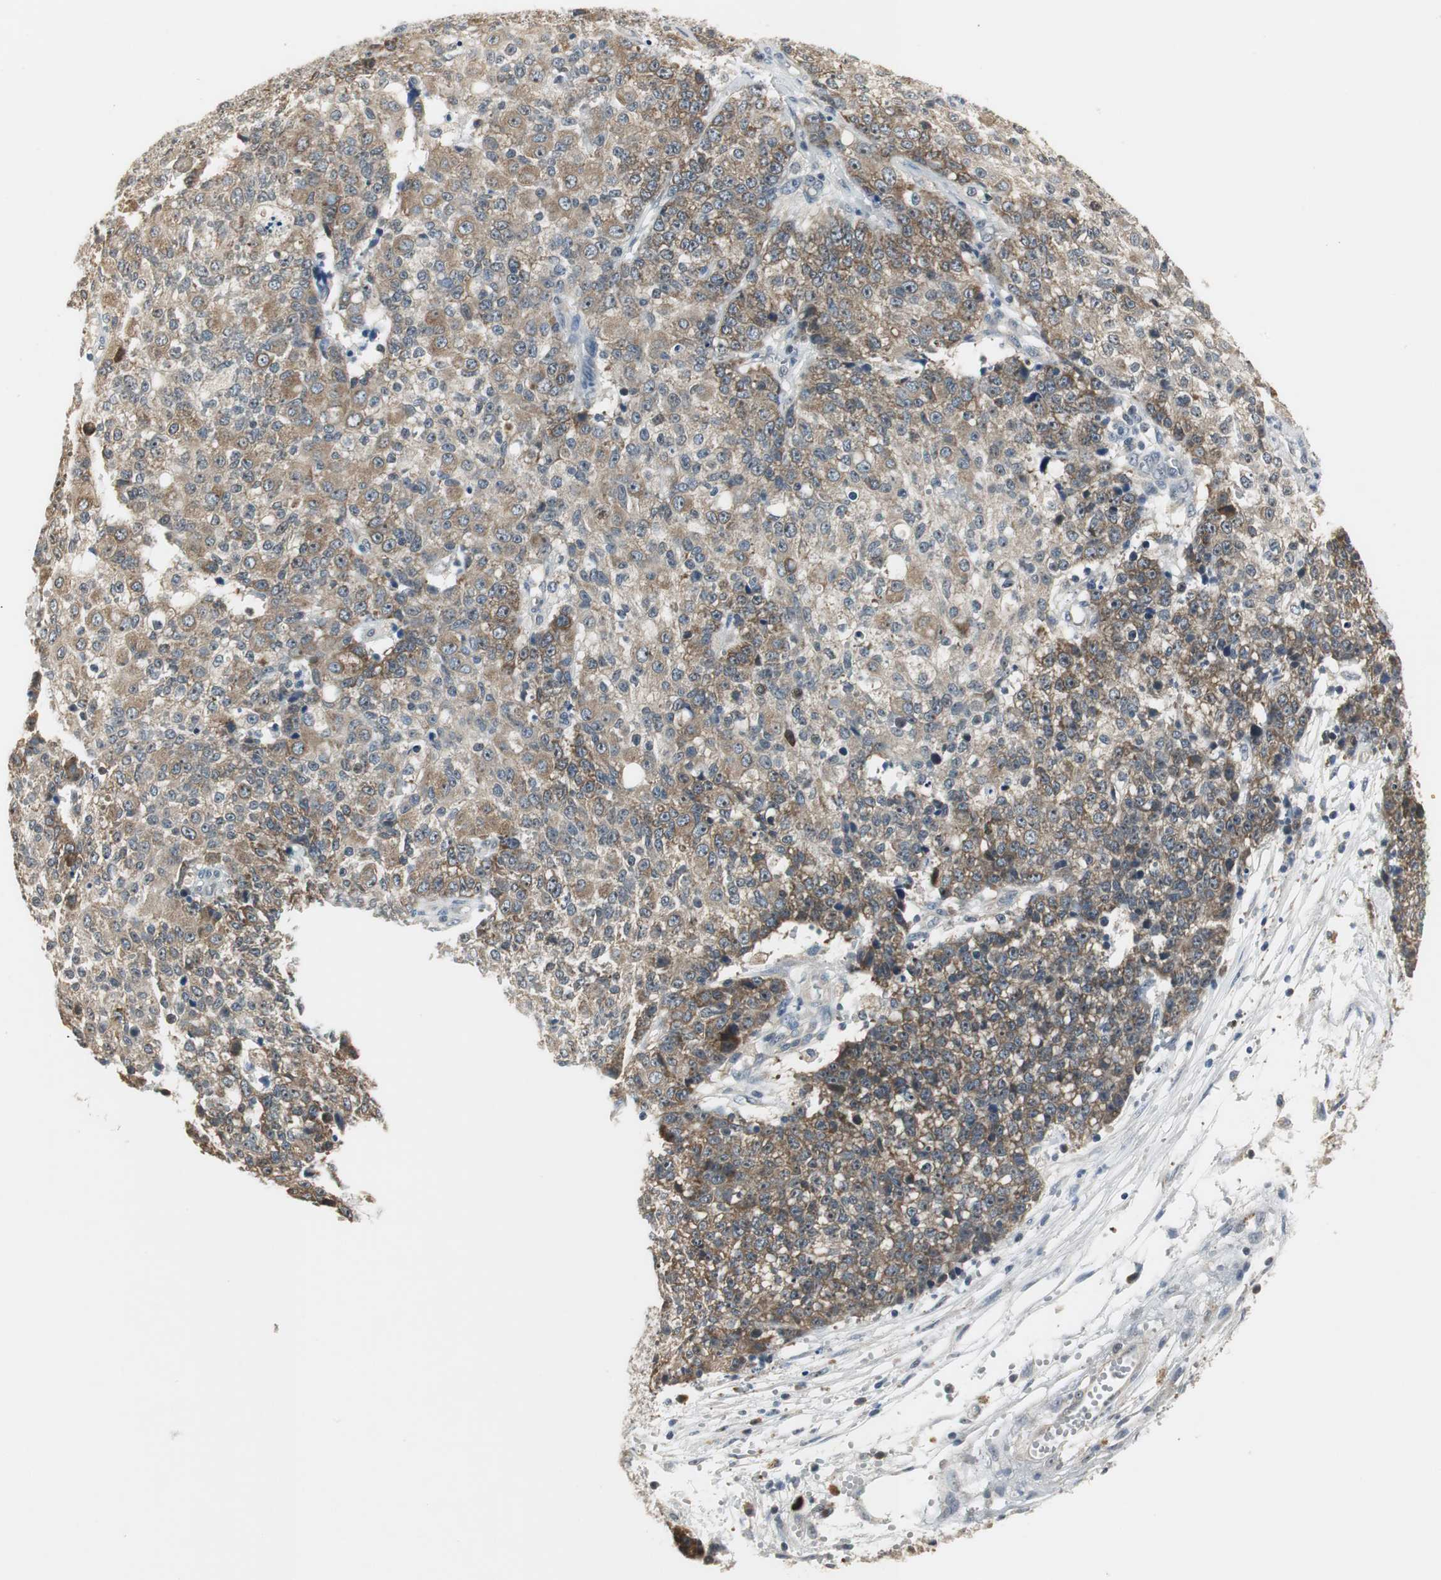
{"staining": {"intensity": "moderate", "quantity": ">75%", "location": "cytoplasmic/membranous"}, "tissue": "ovarian cancer", "cell_type": "Tumor cells", "image_type": "cancer", "snomed": [{"axis": "morphology", "description": "Carcinoma, endometroid"}, {"axis": "topography", "description": "Ovary"}], "caption": "A histopathology image of ovarian endometroid carcinoma stained for a protein reveals moderate cytoplasmic/membranous brown staining in tumor cells.", "gene": "CCT5", "patient": {"sex": "female", "age": 42}}